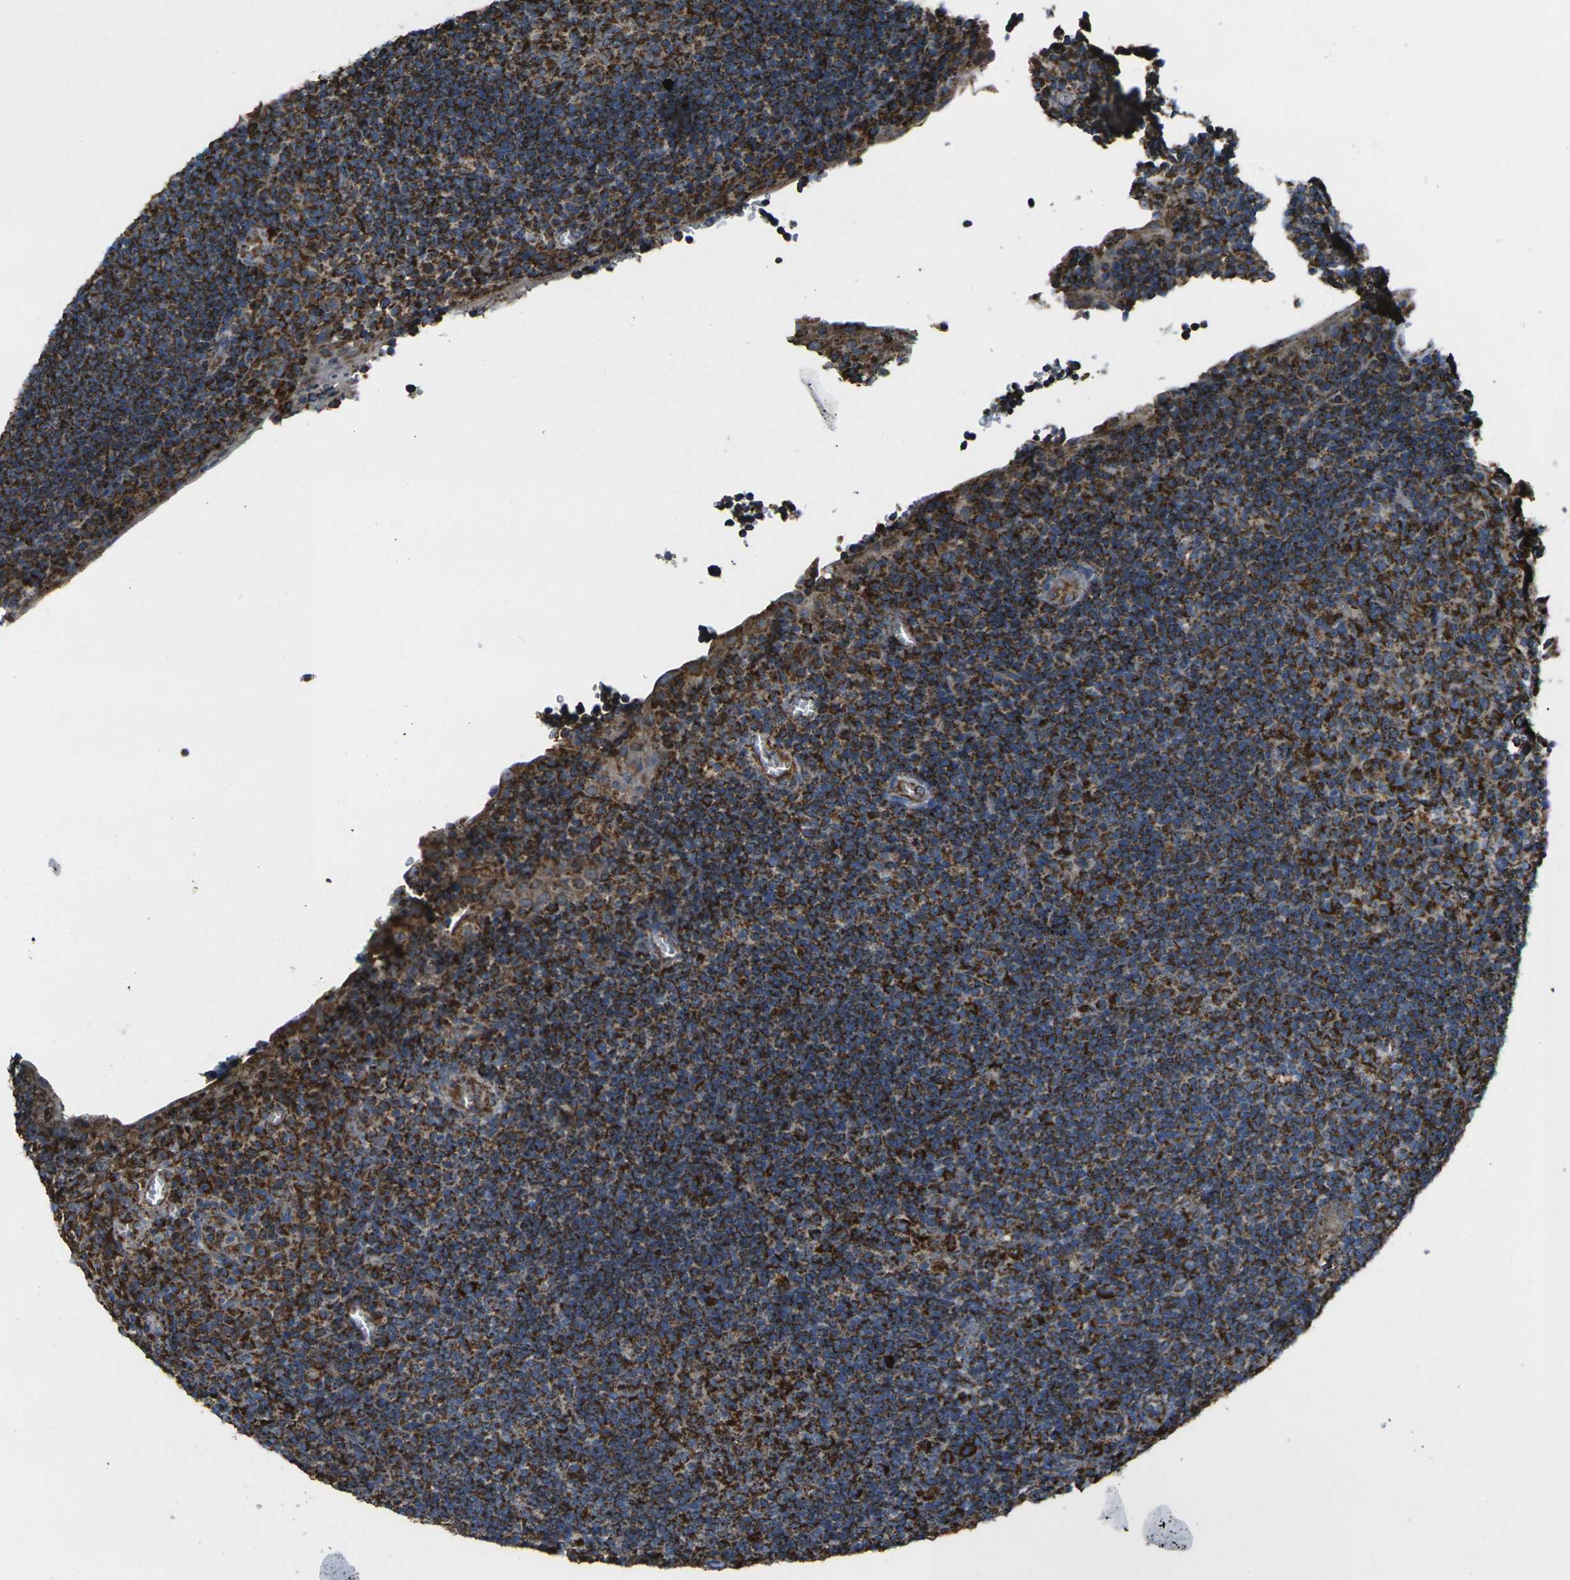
{"staining": {"intensity": "strong", "quantity": ">75%", "location": "cytoplasmic/membranous"}, "tissue": "tonsil", "cell_type": "Germinal center cells", "image_type": "normal", "snomed": [{"axis": "morphology", "description": "Normal tissue, NOS"}, {"axis": "topography", "description": "Tonsil"}], "caption": "DAB (3,3'-diaminobenzidine) immunohistochemical staining of normal tonsil displays strong cytoplasmic/membranous protein expression in about >75% of germinal center cells.", "gene": "KLHL5", "patient": {"sex": "male", "age": 37}}